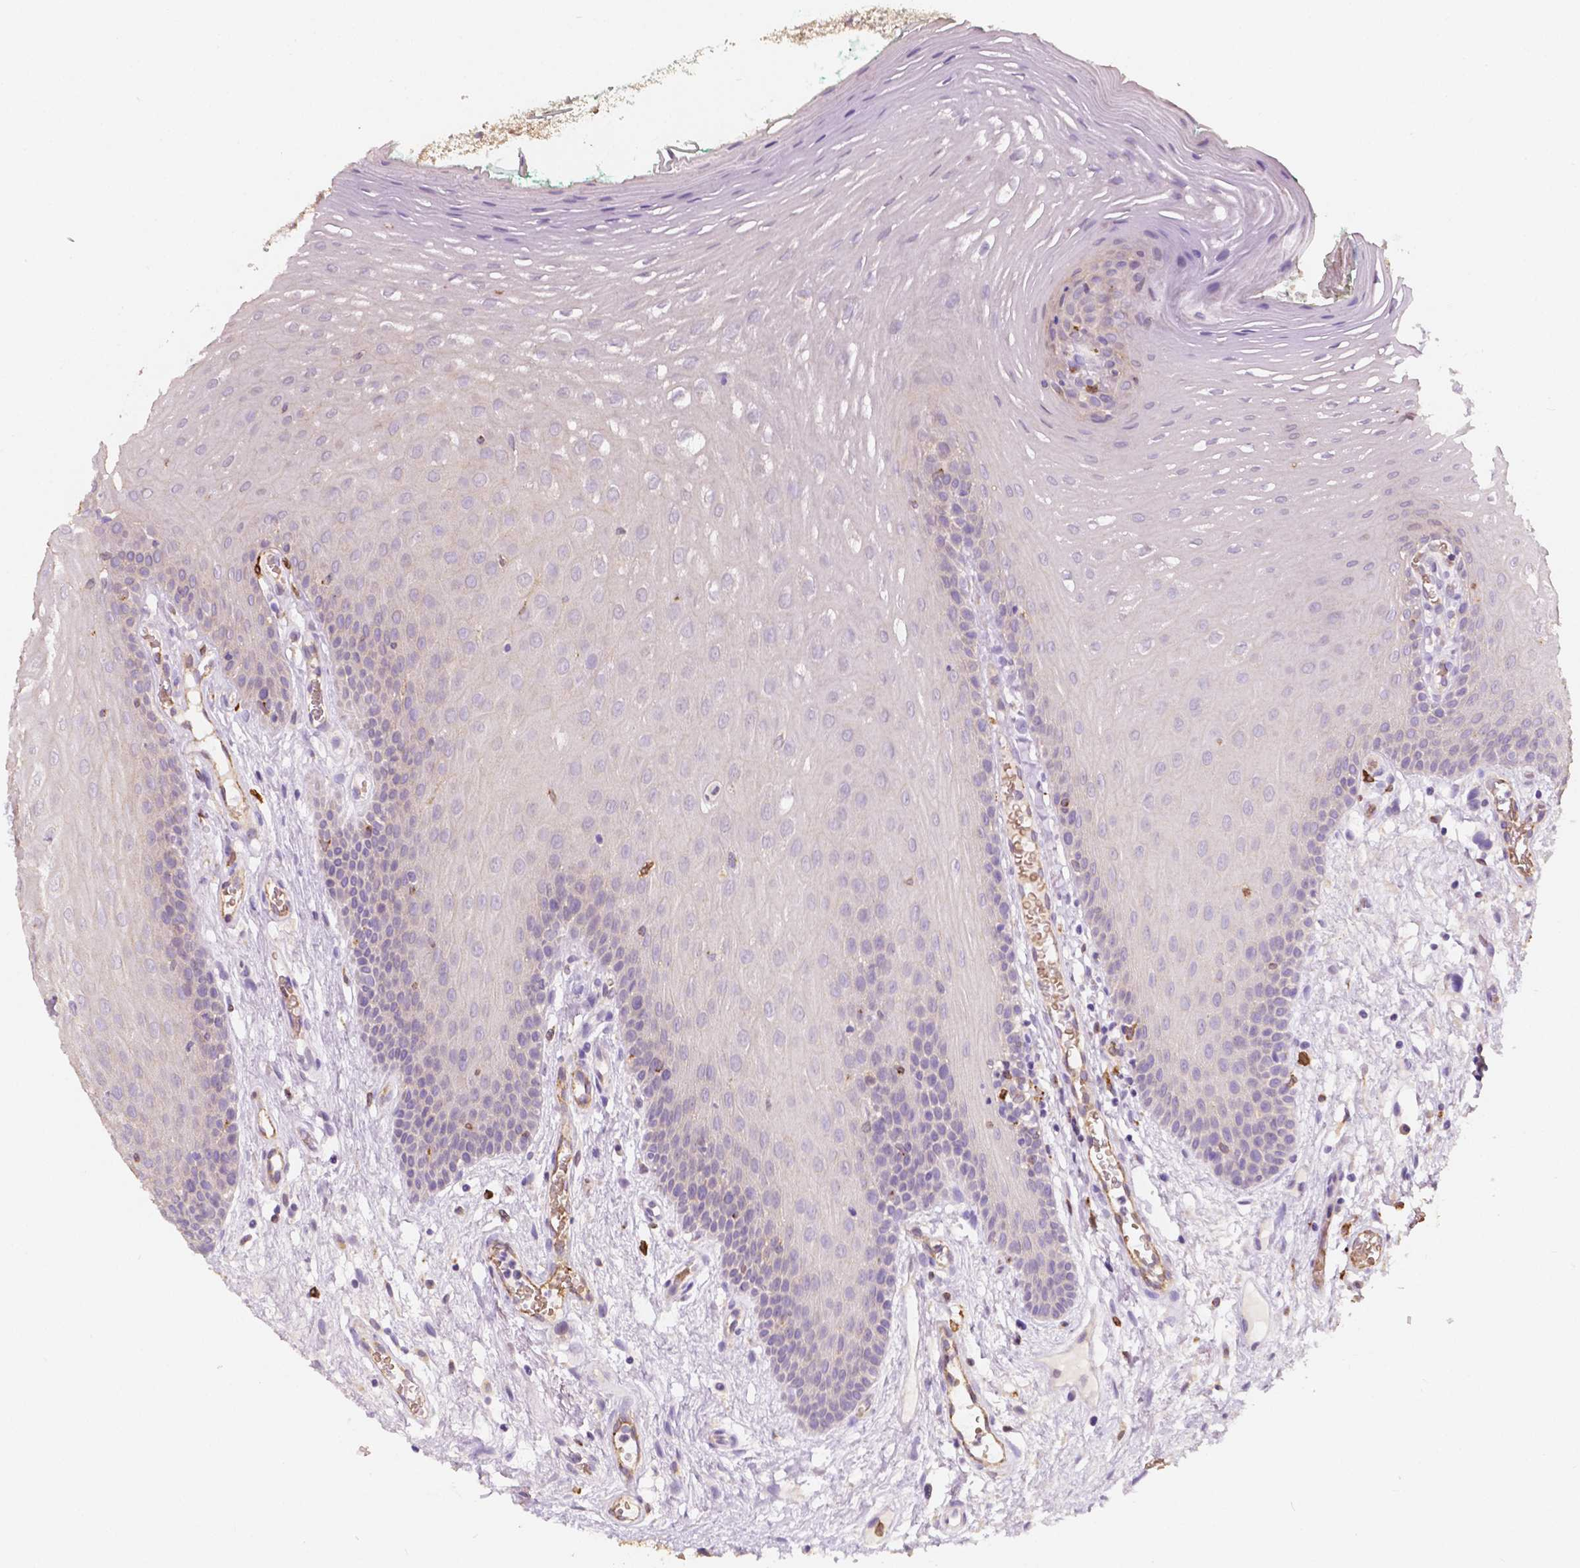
{"staining": {"intensity": "negative", "quantity": "none", "location": "none"}, "tissue": "oral mucosa", "cell_type": "Squamous epithelial cells", "image_type": "normal", "snomed": [{"axis": "morphology", "description": "Normal tissue, NOS"}, {"axis": "morphology", "description": "Squamous cell carcinoma, NOS"}, {"axis": "topography", "description": "Oral tissue"}, {"axis": "topography", "description": "Head-Neck"}], "caption": "High power microscopy micrograph of an immunohistochemistry image of benign oral mucosa, revealing no significant staining in squamous epithelial cells.", "gene": "SLC22A4", "patient": {"sex": "male", "age": 78}}